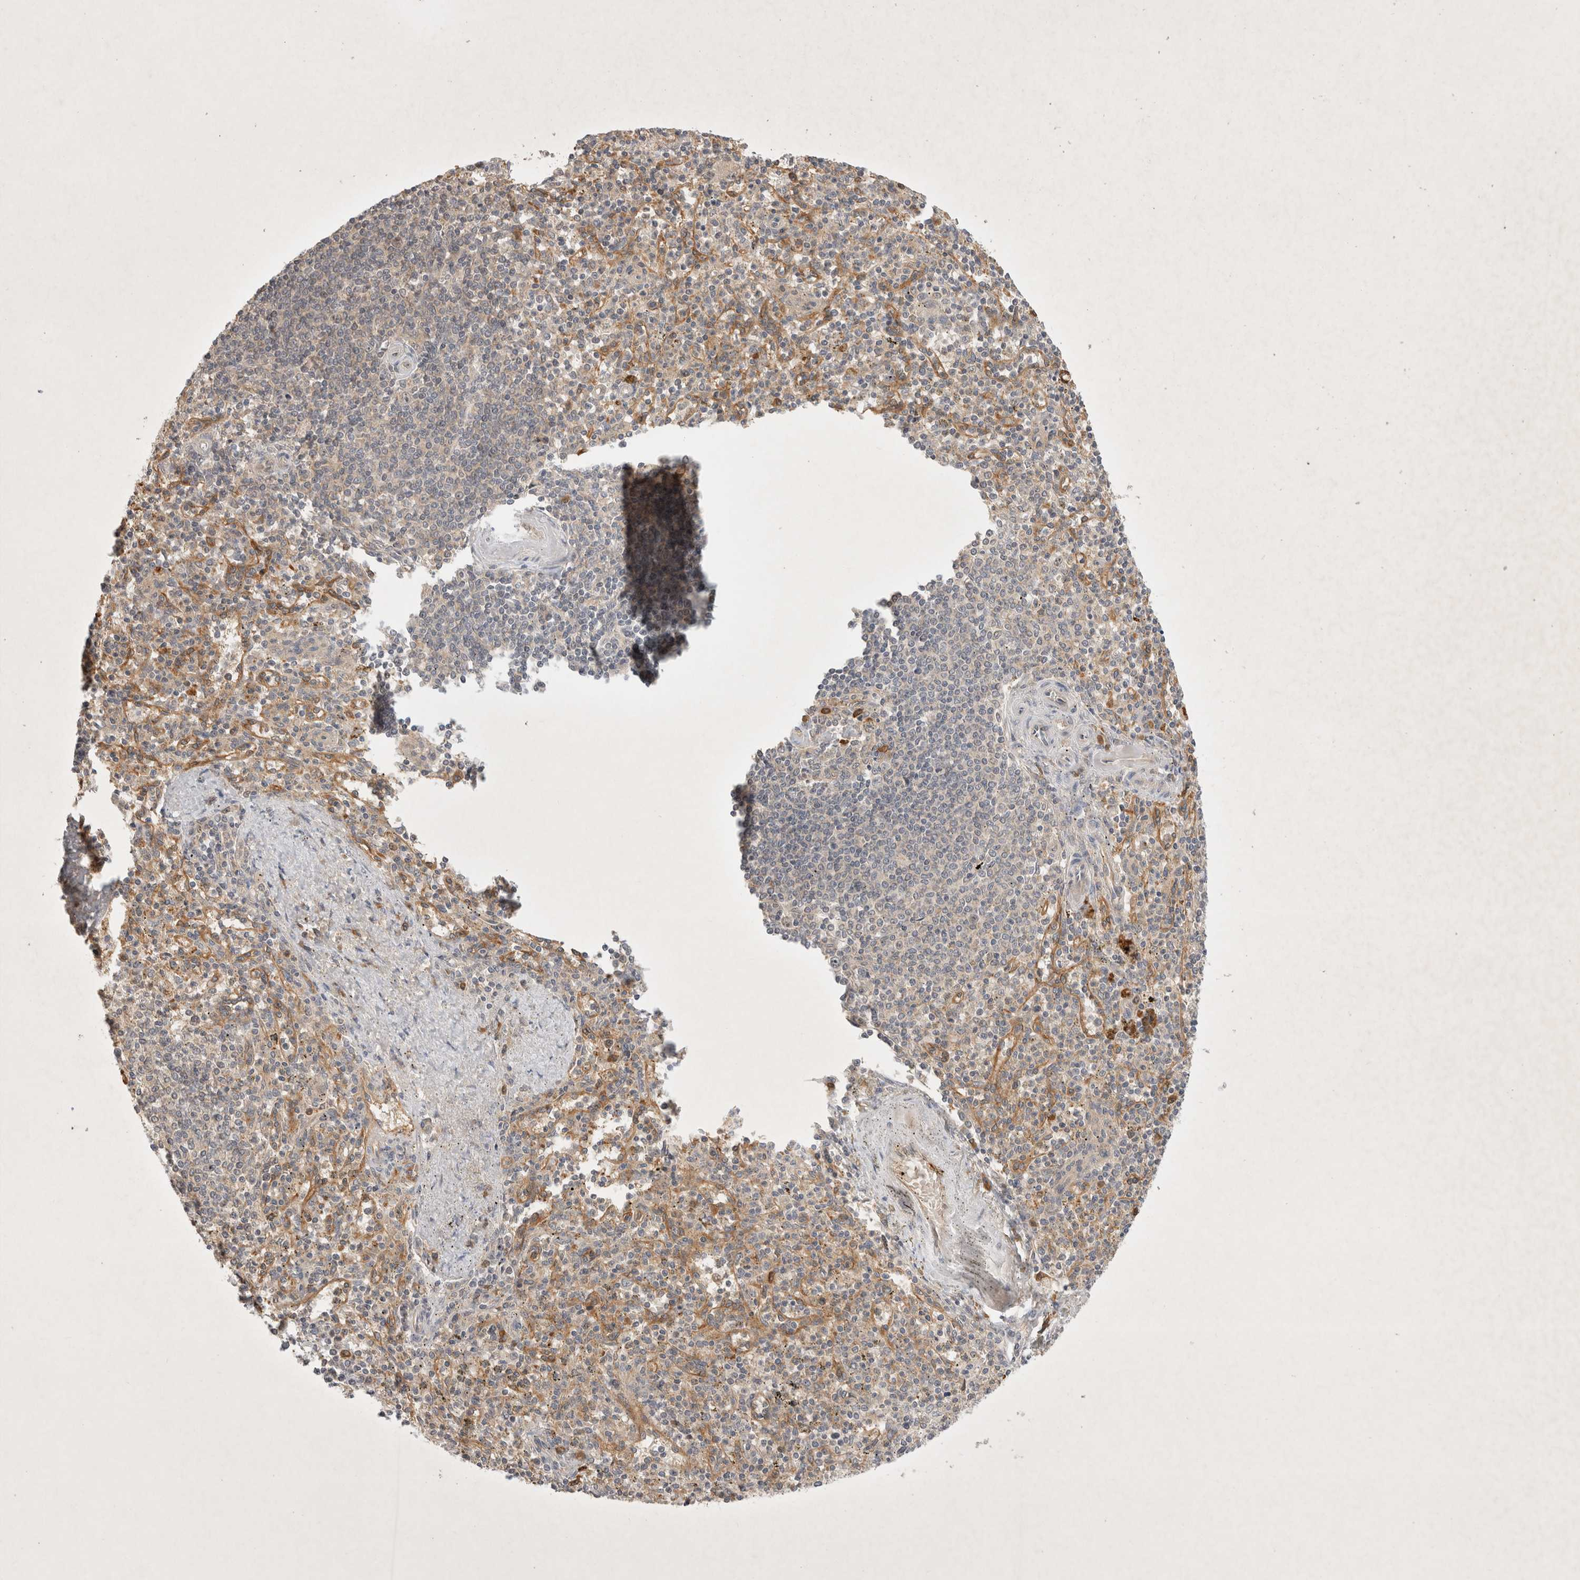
{"staining": {"intensity": "negative", "quantity": "none", "location": "none"}, "tissue": "spleen", "cell_type": "Cells in red pulp", "image_type": "normal", "snomed": [{"axis": "morphology", "description": "Normal tissue, NOS"}, {"axis": "topography", "description": "Spleen"}], "caption": "Unremarkable spleen was stained to show a protein in brown. There is no significant positivity in cells in red pulp.", "gene": "YES1", "patient": {"sex": "male", "age": 72}}